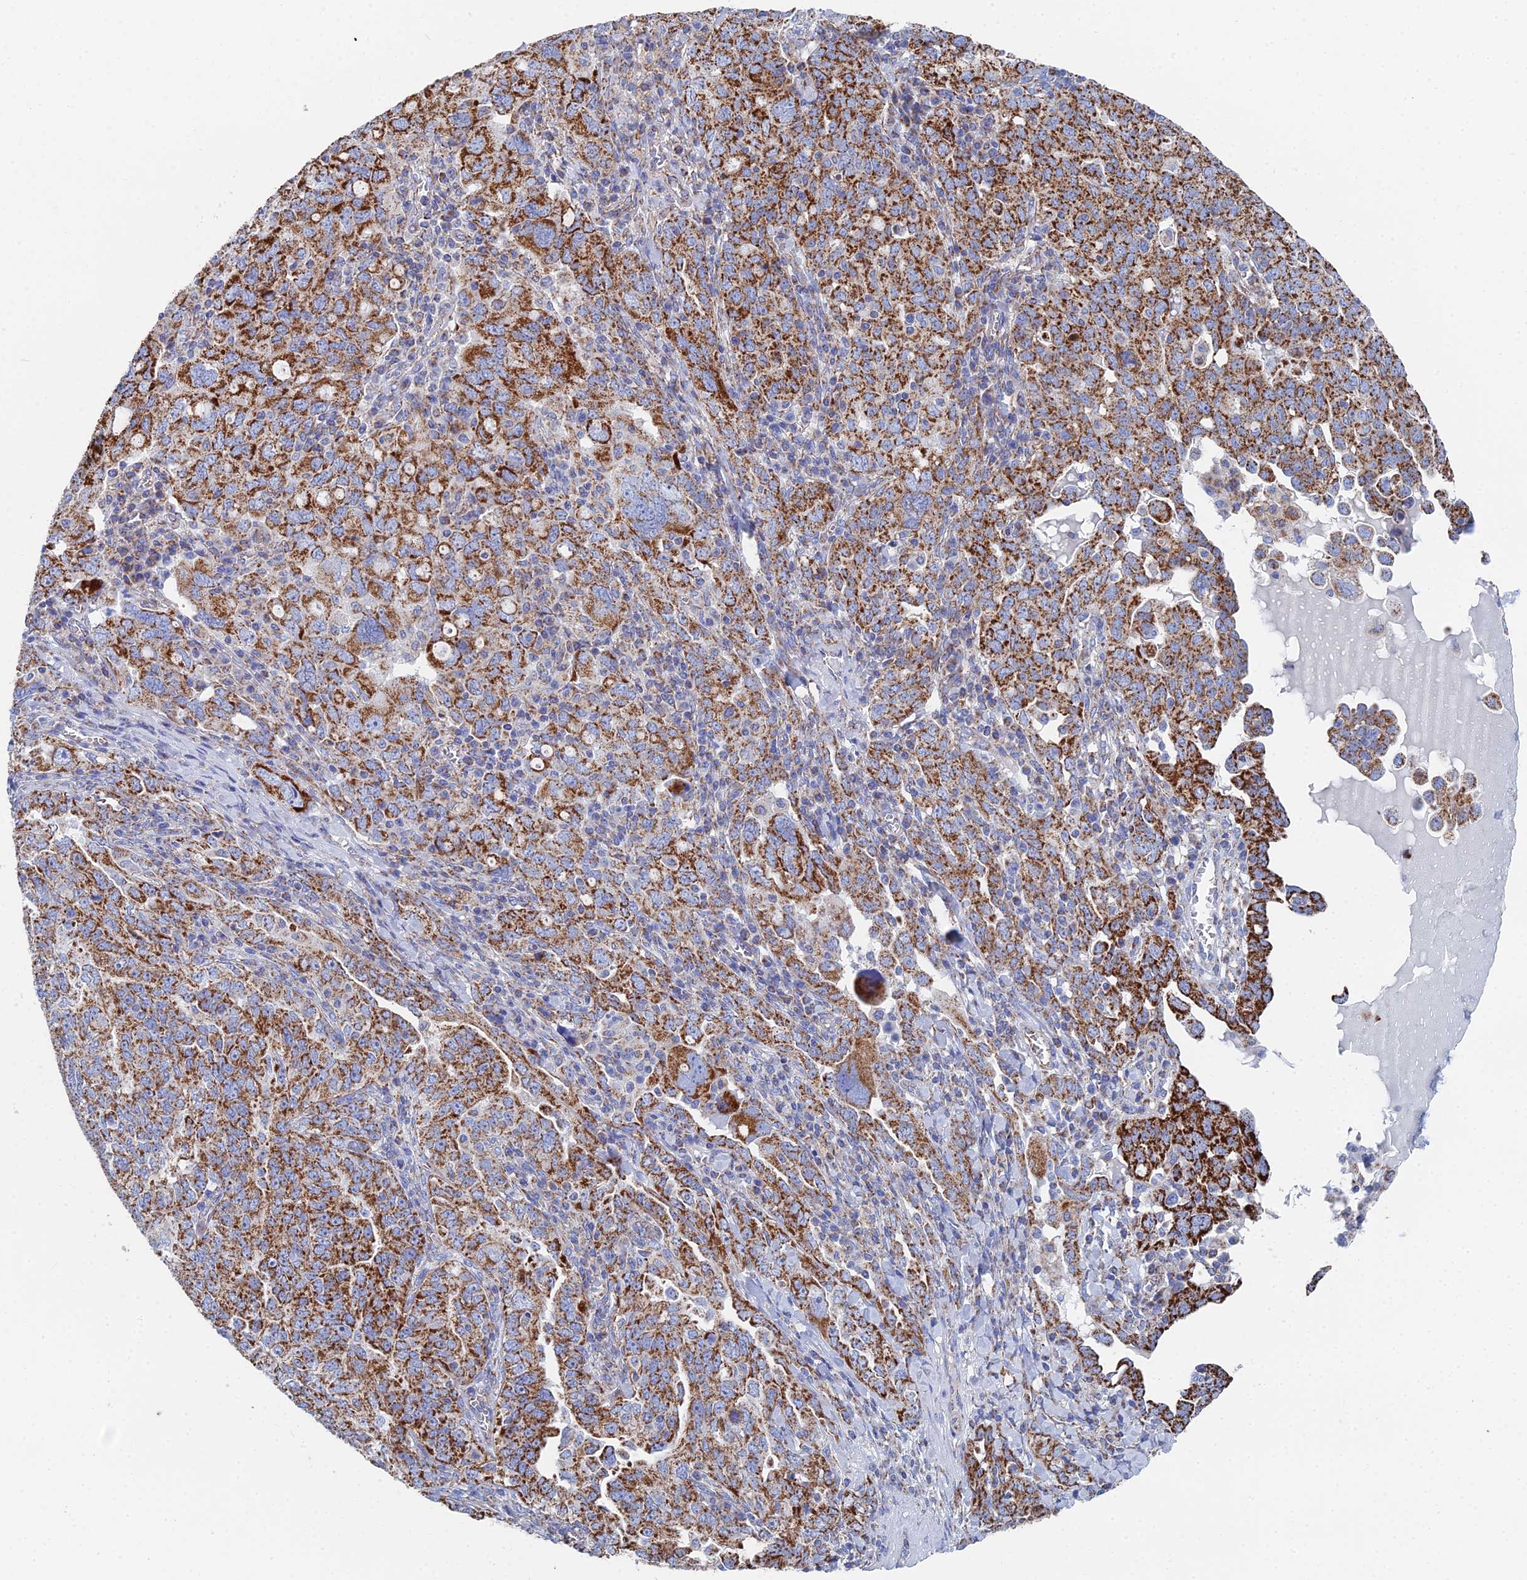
{"staining": {"intensity": "strong", "quantity": ">75%", "location": "cytoplasmic/membranous"}, "tissue": "ovarian cancer", "cell_type": "Tumor cells", "image_type": "cancer", "snomed": [{"axis": "morphology", "description": "Carcinoma, endometroid"}, {"axis": "topography", "description": "Ovary"}], "caption": "An immunohistochemistry histopathology image of neoplastic tissue is shown. Protein staining in brown labels strong cytoplasmic/membranous positivity in ovarian endometroid carcinoma within tumor cells. The staining was performed using DAB (3,3'-diaminobenzidine), with brown indicating positive protein expression. Nuclei are stained blue with hematoxylin.", "gene": "IFT80", "patient": {"sex": "female", "age": 62}}